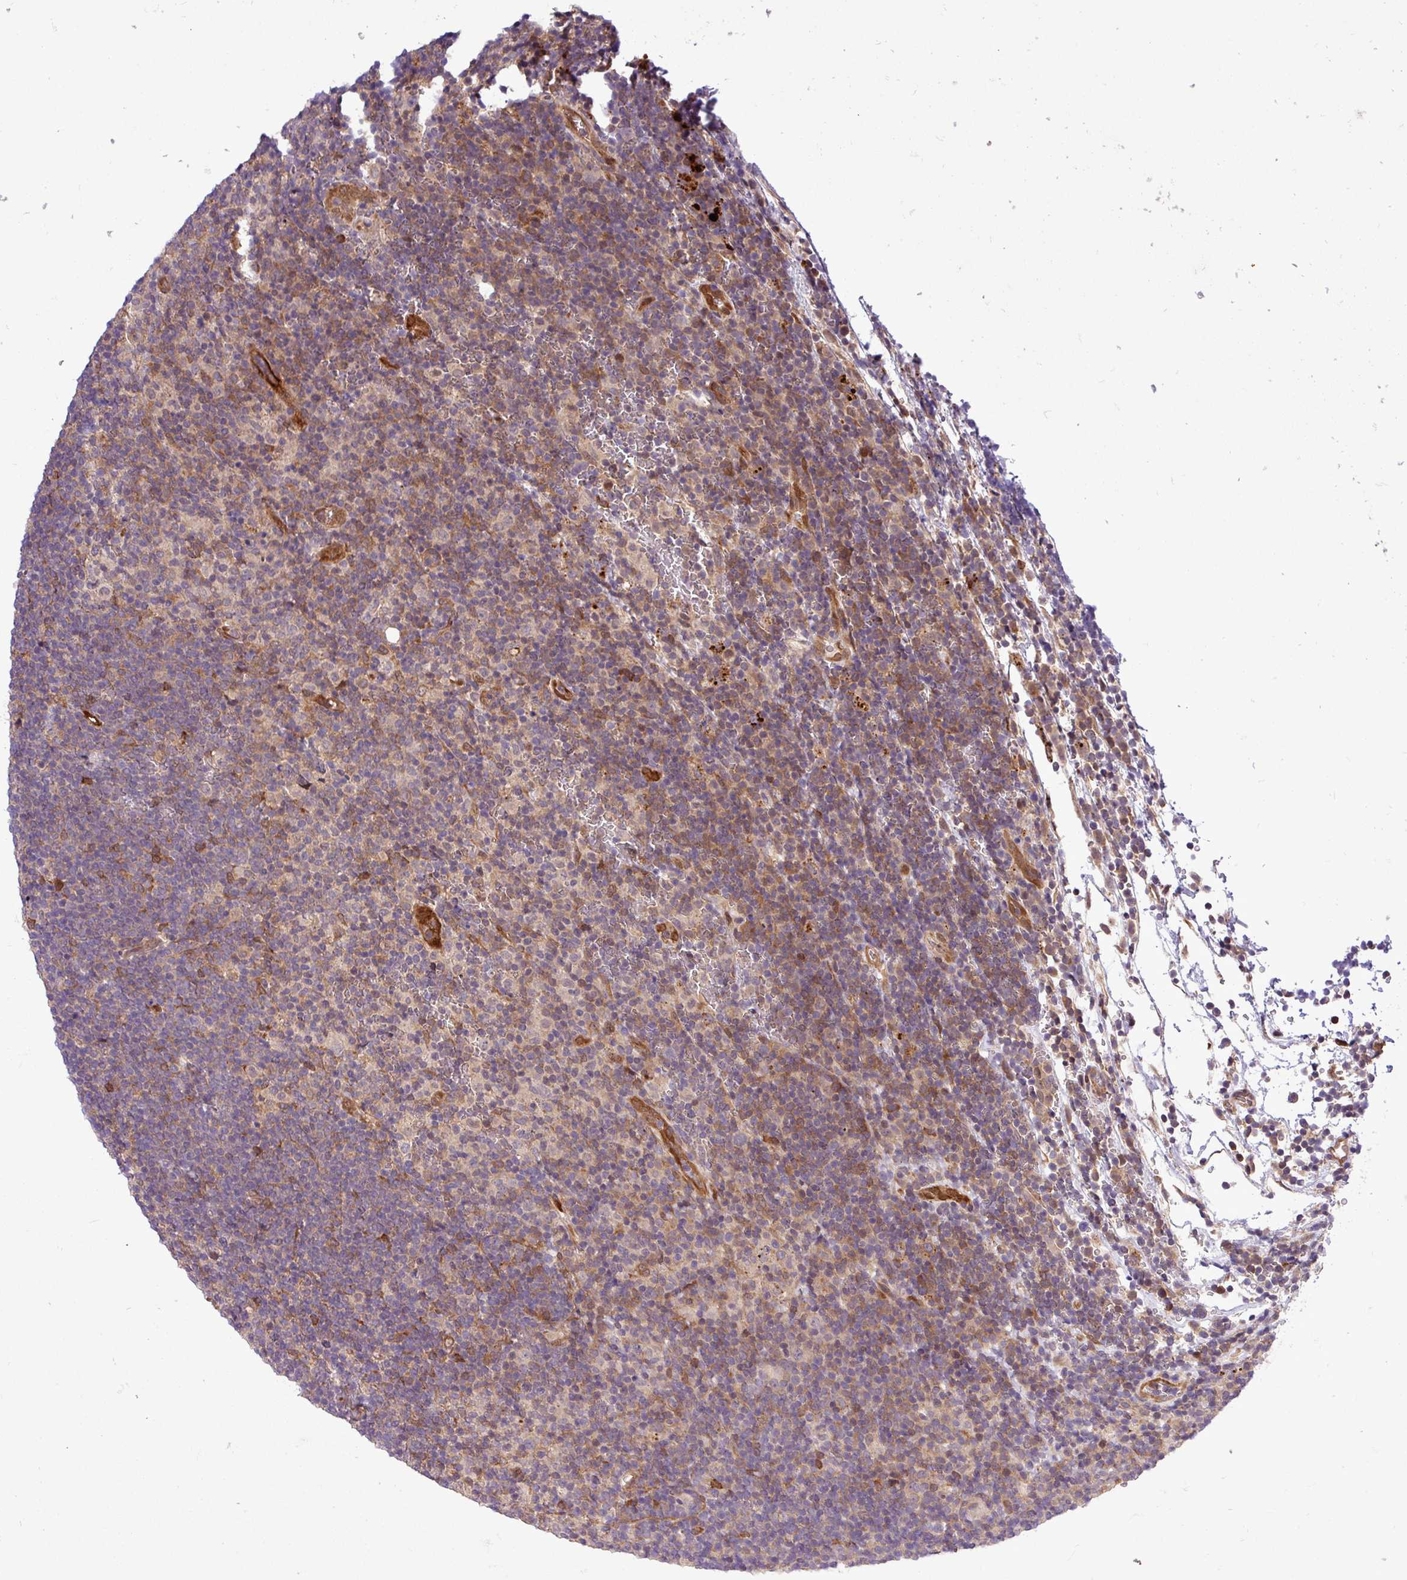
{"staining": {"intensity": "negative", "quantity": "none", "location": "none"}, "tissue": "lymphoma", "cell_type": "Tumor cells", "image_type": "cancer", "snomed": [{"axis": "morphology", "description": "Hodgkin's disease, NOS"}, {"axis": "topography", "description": "Lymph node"}], "caption": "There is no significant positivity in tumor cells of lymphoma. (DAB (3,3'-diaminobenzidine) IHC with hematoxylin counter stain).", "gene": "CARHSP1", "patient": {"sex": "female", "age": 57}}